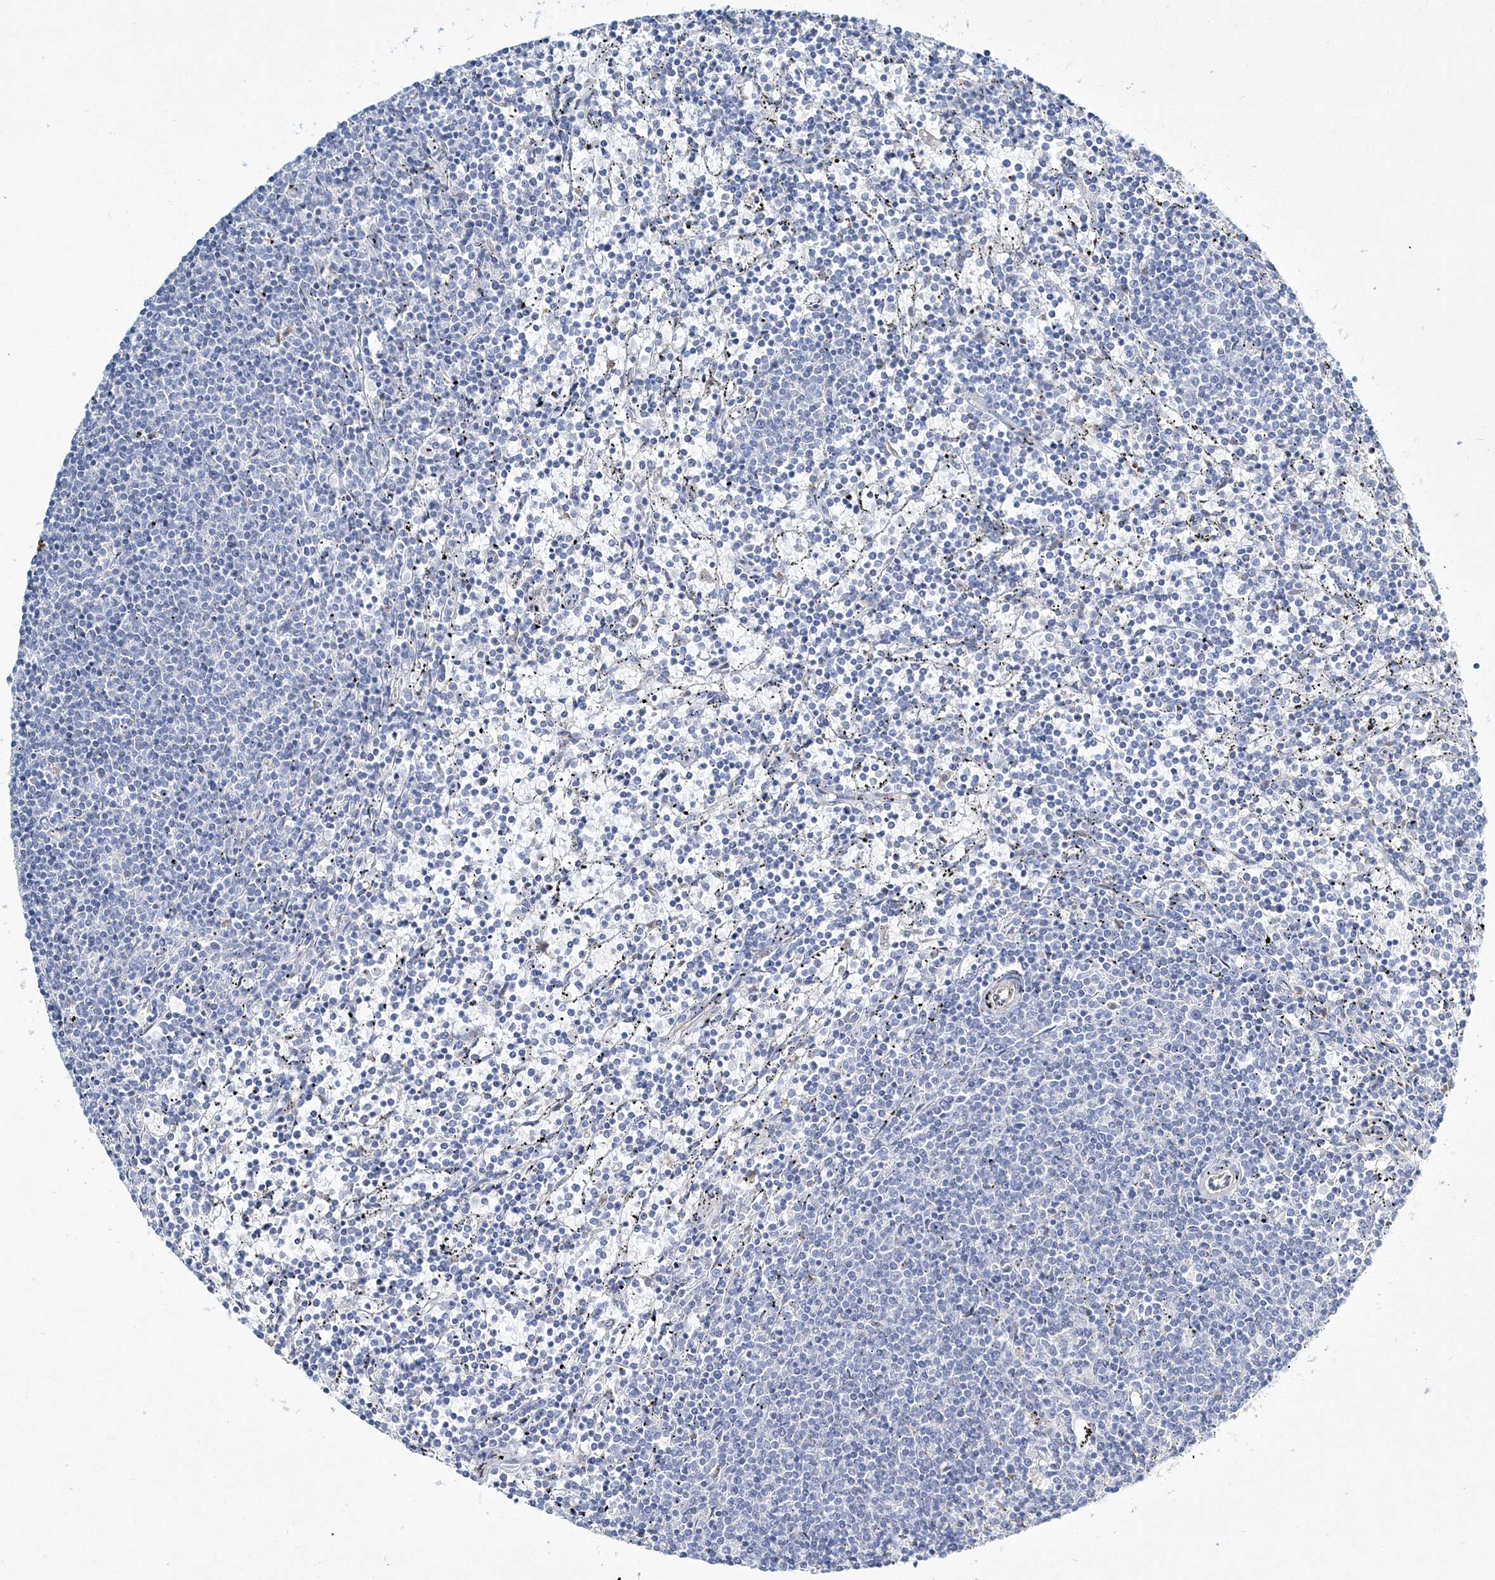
{"staining": {"intensity": "negative", "quantity": "none", "location": "none"}, "tissue": "lymphoma", "cell_type": "Tumor cells", "image_type": "cancer", "snomed": [{"axis": "morphology", "description": "Malignant lymphoma, non-Hodgkin's type, Low grade"}, {"axis": "topography", "description": "Spleen"}], "caption": "This is an immunohistochemistry (IHC) photomicrograph of low-grade malignant lymphoma, non-Hodgkin's type. There is no positivity in tumor cells.", "gene": "ADGRL1", "patient": {"sex": "female", "age": 50}}